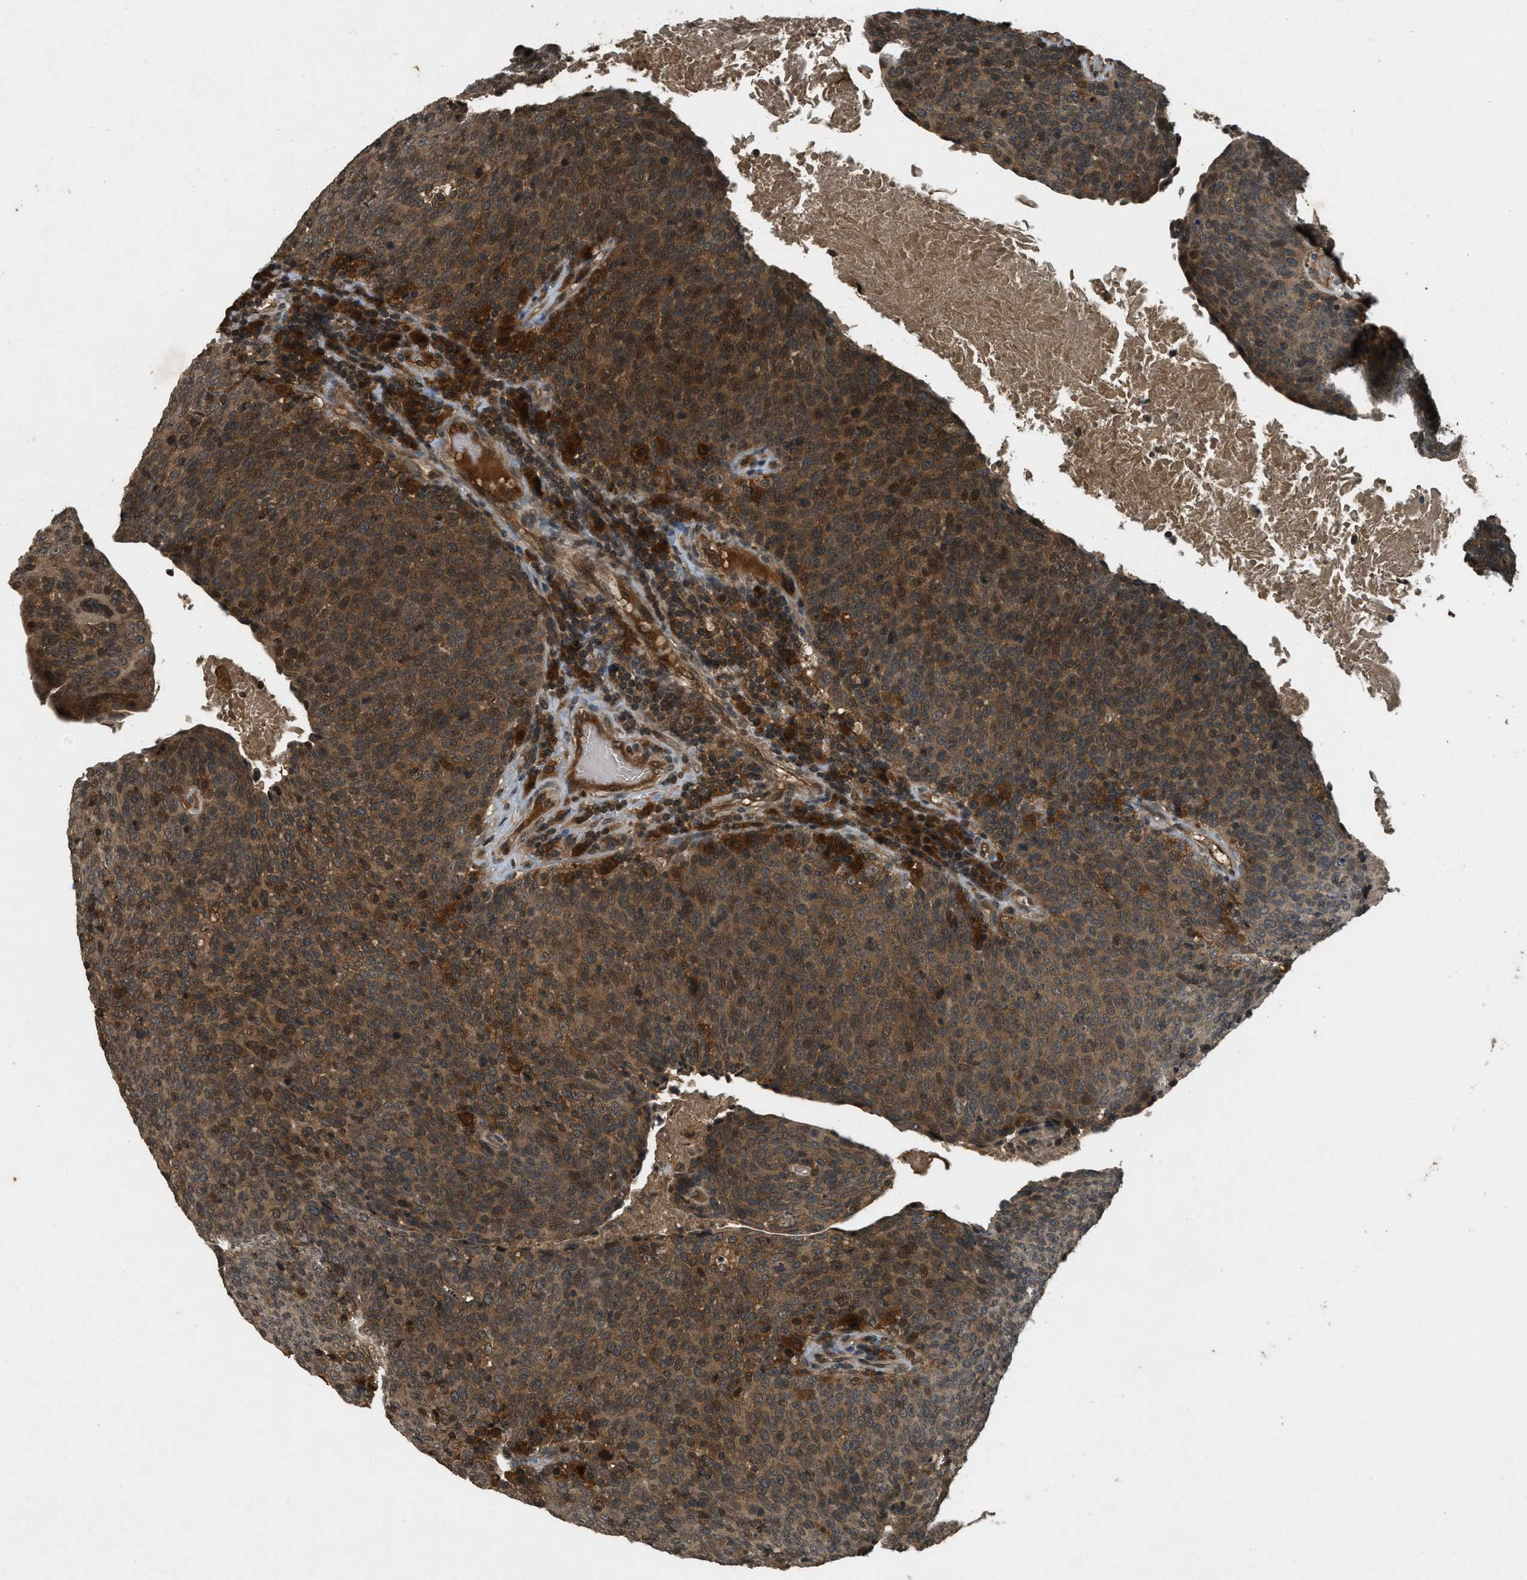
{"staining": {"intensity": "moderate", "quantity": ">75%", "location": "cytoplasmic/membranous"}, "tissue": "head and neck cancer", "cell_type": "Tumor cells", "image_type": "cancer", "snomed": [{"axis": "morphology", "description": "Squamous cell carcinoma, NOS"}, {"axis": "morphology", "description": "Squamous cell carcinoma, metastatic, NOS"}, {"axis": "topography", "description": "Lymph node"}, {"axis": "topography", "description": "Head-Neck"}], "caption": "Immunohistochemistry of human head and neck cancer (metastatic squamous cell carcinoma) displays medium levels of moderate cytoplasmic/membranous staining in about >75% of tumor cells. (DAB = brown stain, brightfield microscopy at high magnification).", "gene": "ATG7", "patient": {"sex": "male", "age": 62}}